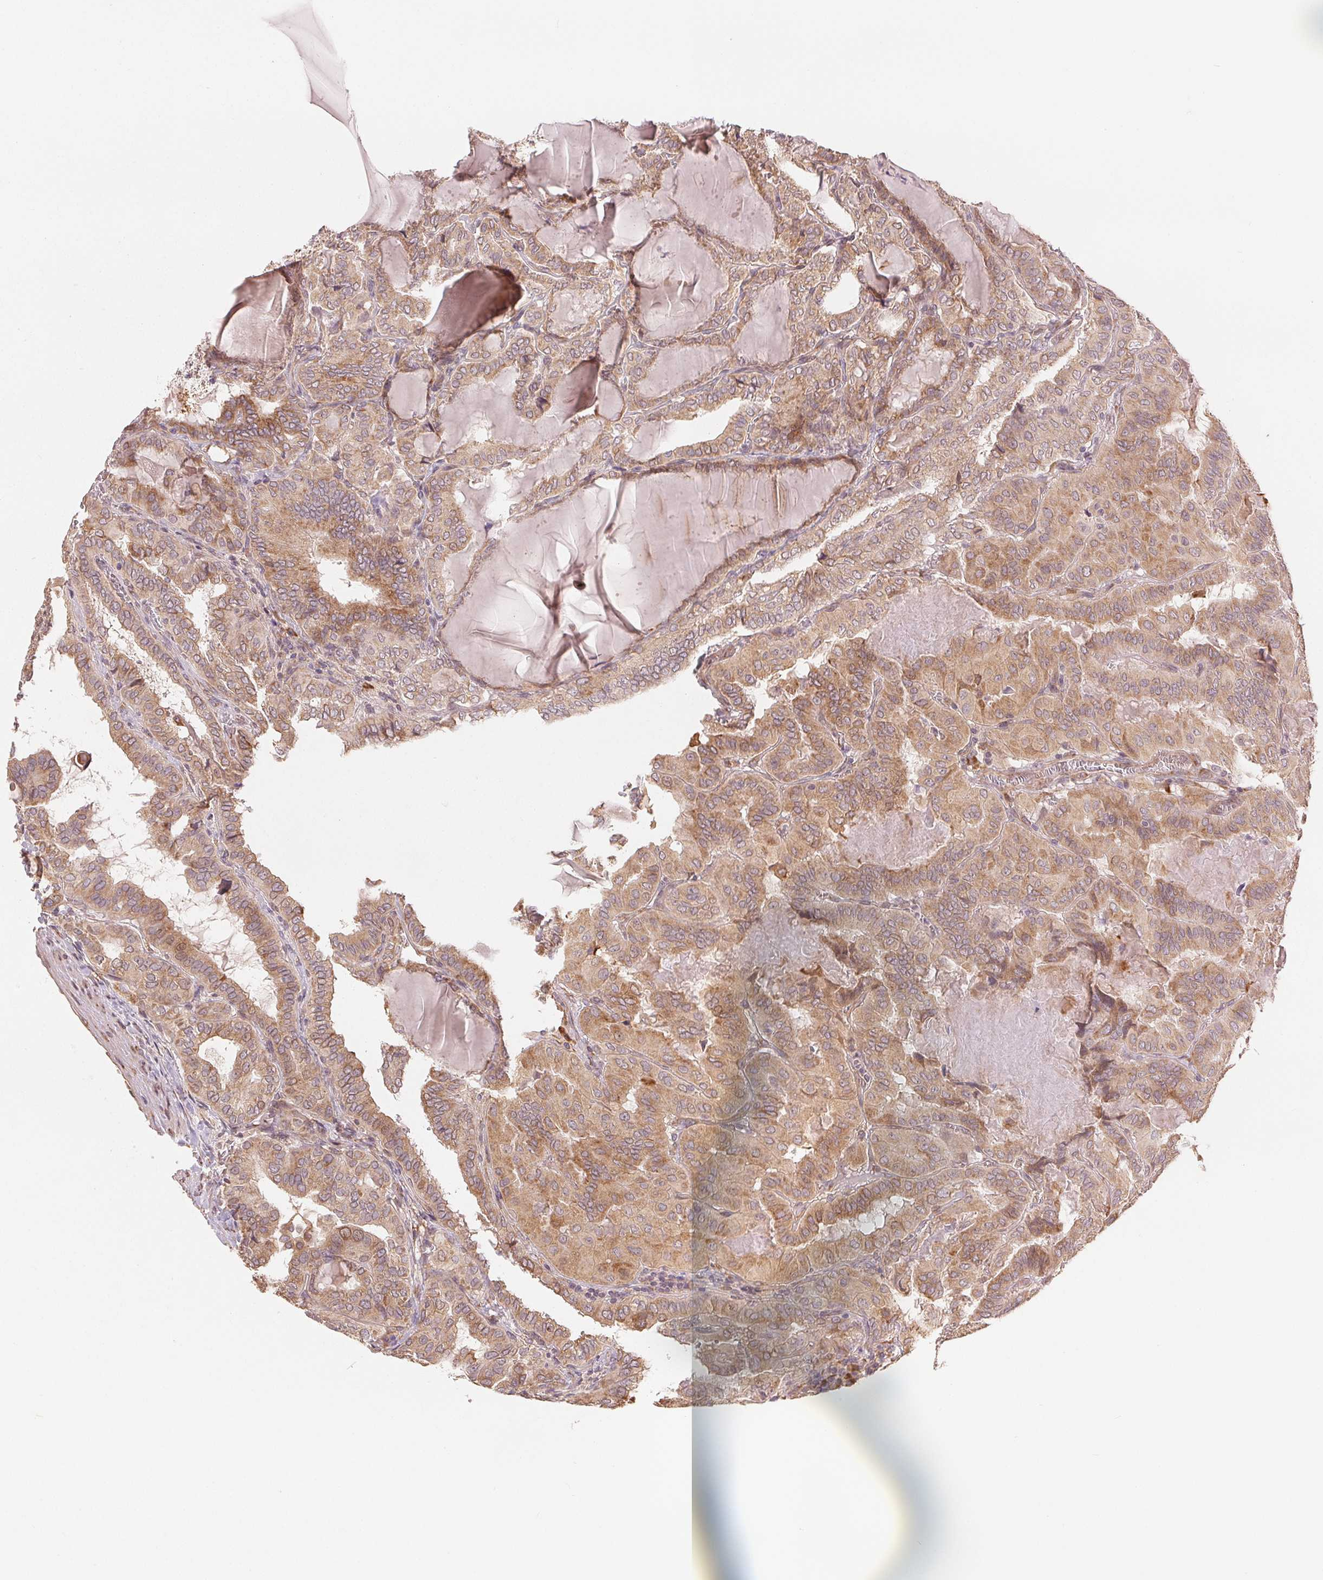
{"staining": {"intensity": "moderate", "quantity": ">75%", "location": "cytoplasmic/membranous"}, "tissue": "thyroid cancer", "cell_type": "Tumor cells", "image_type": "cancer", "snomed": [{"axis": "morphology", "description": "Papillary adenocarcinoma, NOS"}, {"axis": "topography", "description": "Thyroid gland"}], "caption": "Thyroid papillary adenocarcinoma stained for a protein shows moderate cytoplasmic/membranous positivity in tumor cells. Using DAB (brown) and hematoxylin (blue) stains, captured at high magnification using brightfield microscopy.", "gene": "SLC20A1", "patient": {"sex": "female", "age": 46}}